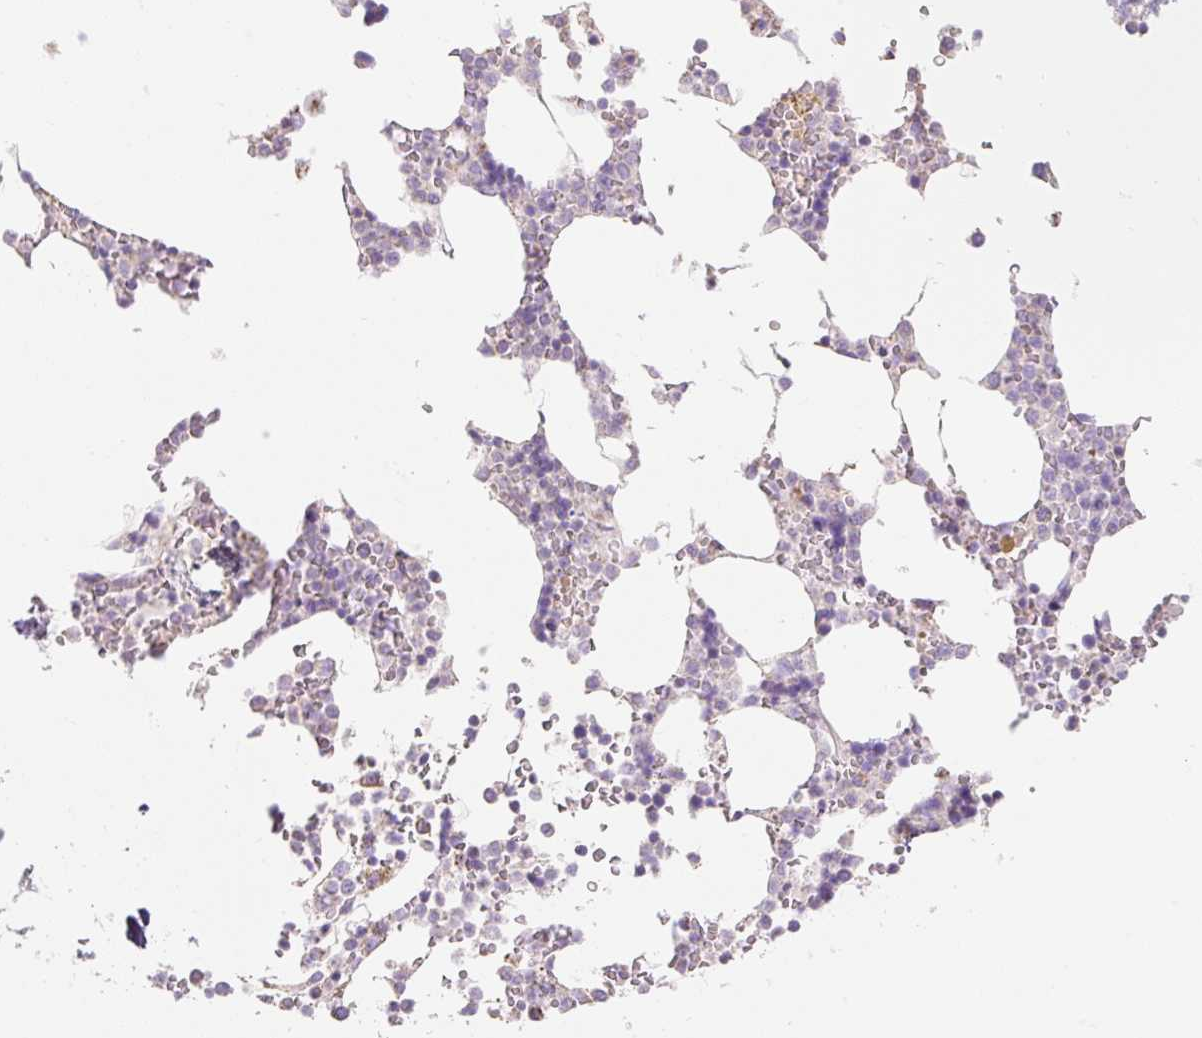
{"staining": {"intensity": "negative", "quantity": "none", "location": "none"}, "tissue": "bone marrow", "cell_type": "Hematopoietic cells", "image_type": "normal", "snomed": [{"axis": "morphology", "description": "Normal tissue, NOS"}, {"axis": "topography", "description": "Bone marrow"}], "caption": "This is an IHC photomicrograph of normal human bone marrow. There is no positivity in hematopoietic cells.", "gene": "DHX35", "patient": {"sex": "male", "age": 64}}